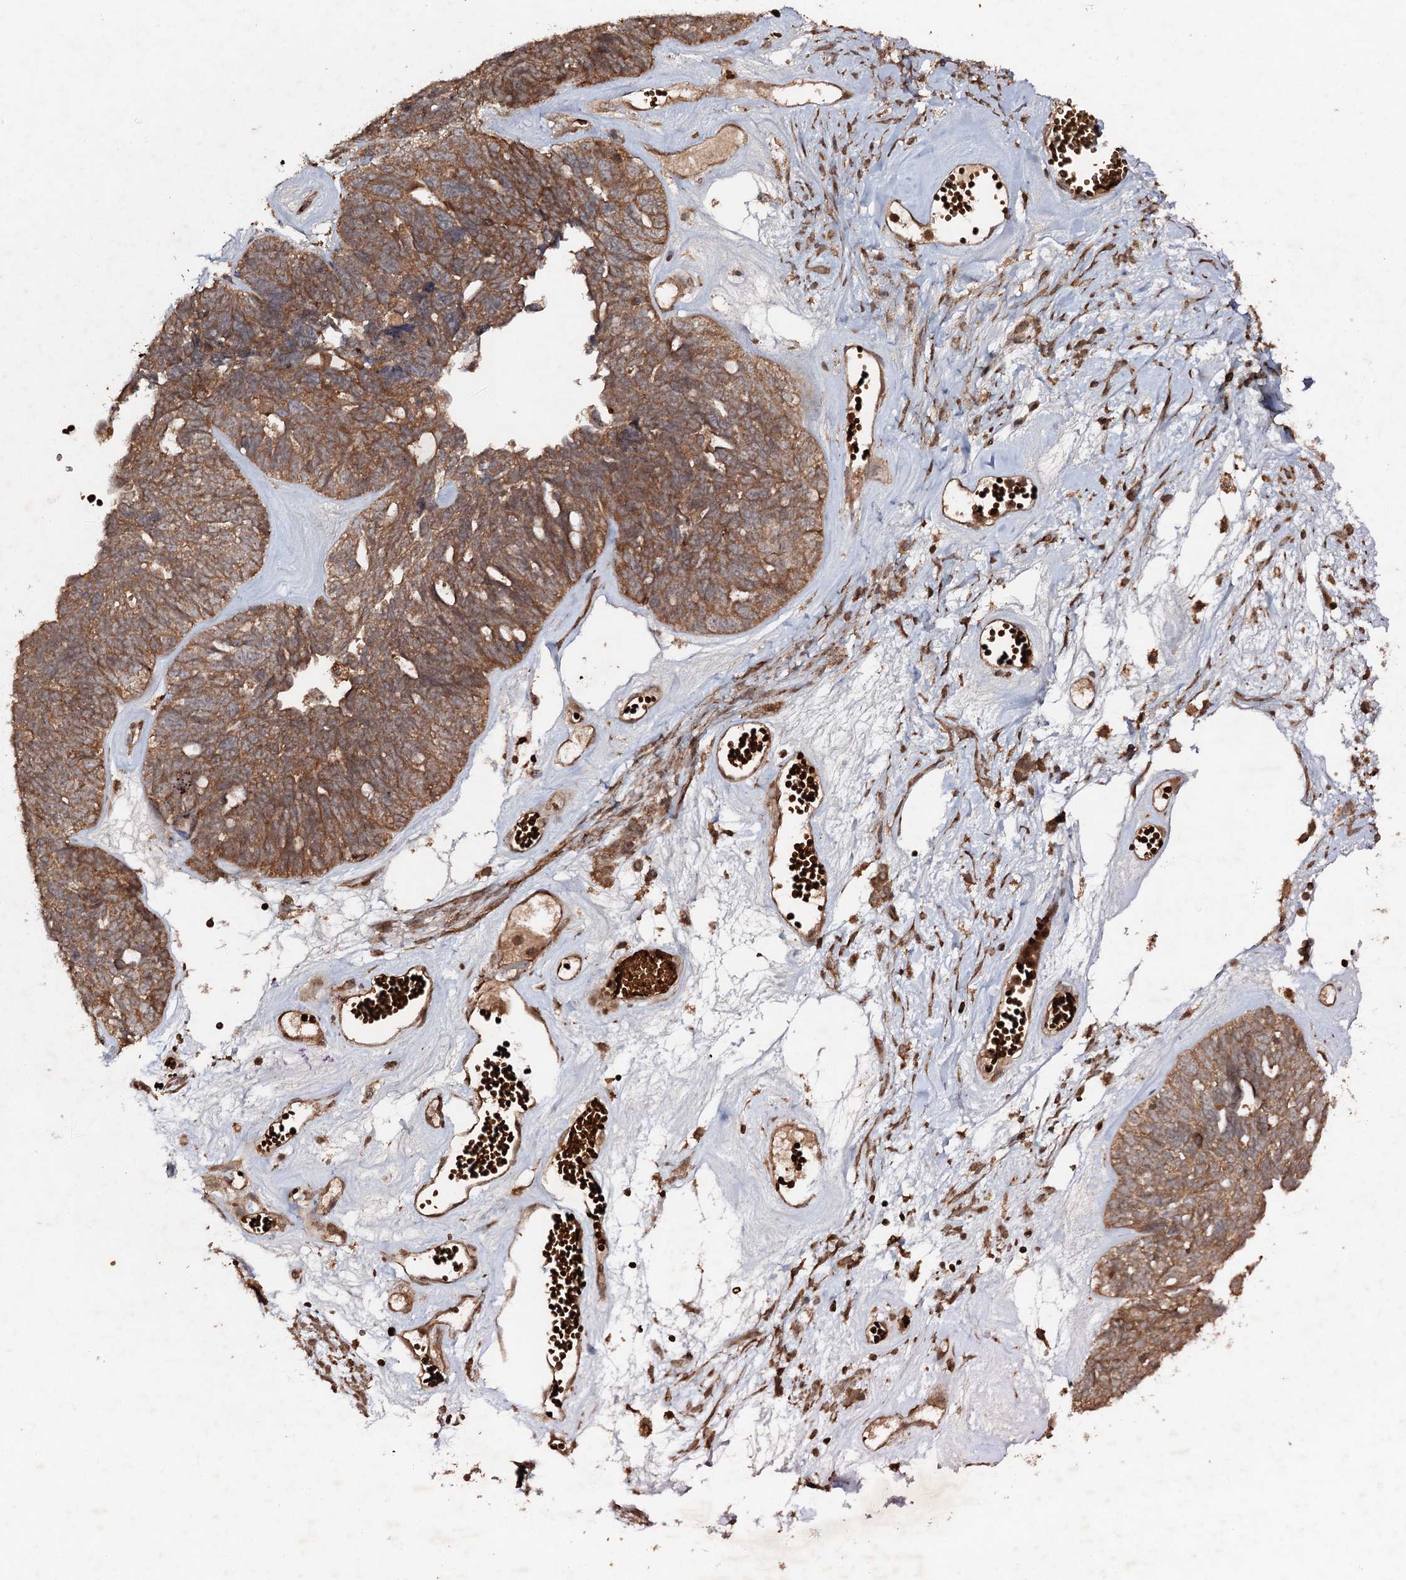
{"staining": {"intensity": "moderate", "quantity": ">75%", "location": "cytoplasmic/membranous"}, "tissue": "ovarian cancer", "cell_type": "Tumor cells", "image_type": "cancer", "snomed": [{"axis": "morphology", "description": "Cystadenocarcinoma, serous, NOS"}, {"axis": "topography", "description": "Ovary"}], "caption": "Ovarian cancer tissue shows moderate cytoplasmic/membranous staining in approximately >75% of tumor cells, visualized by immunohistochemistry.", "gene": "ADGRG3", "patient": {"sex": "female", "age": 79}}